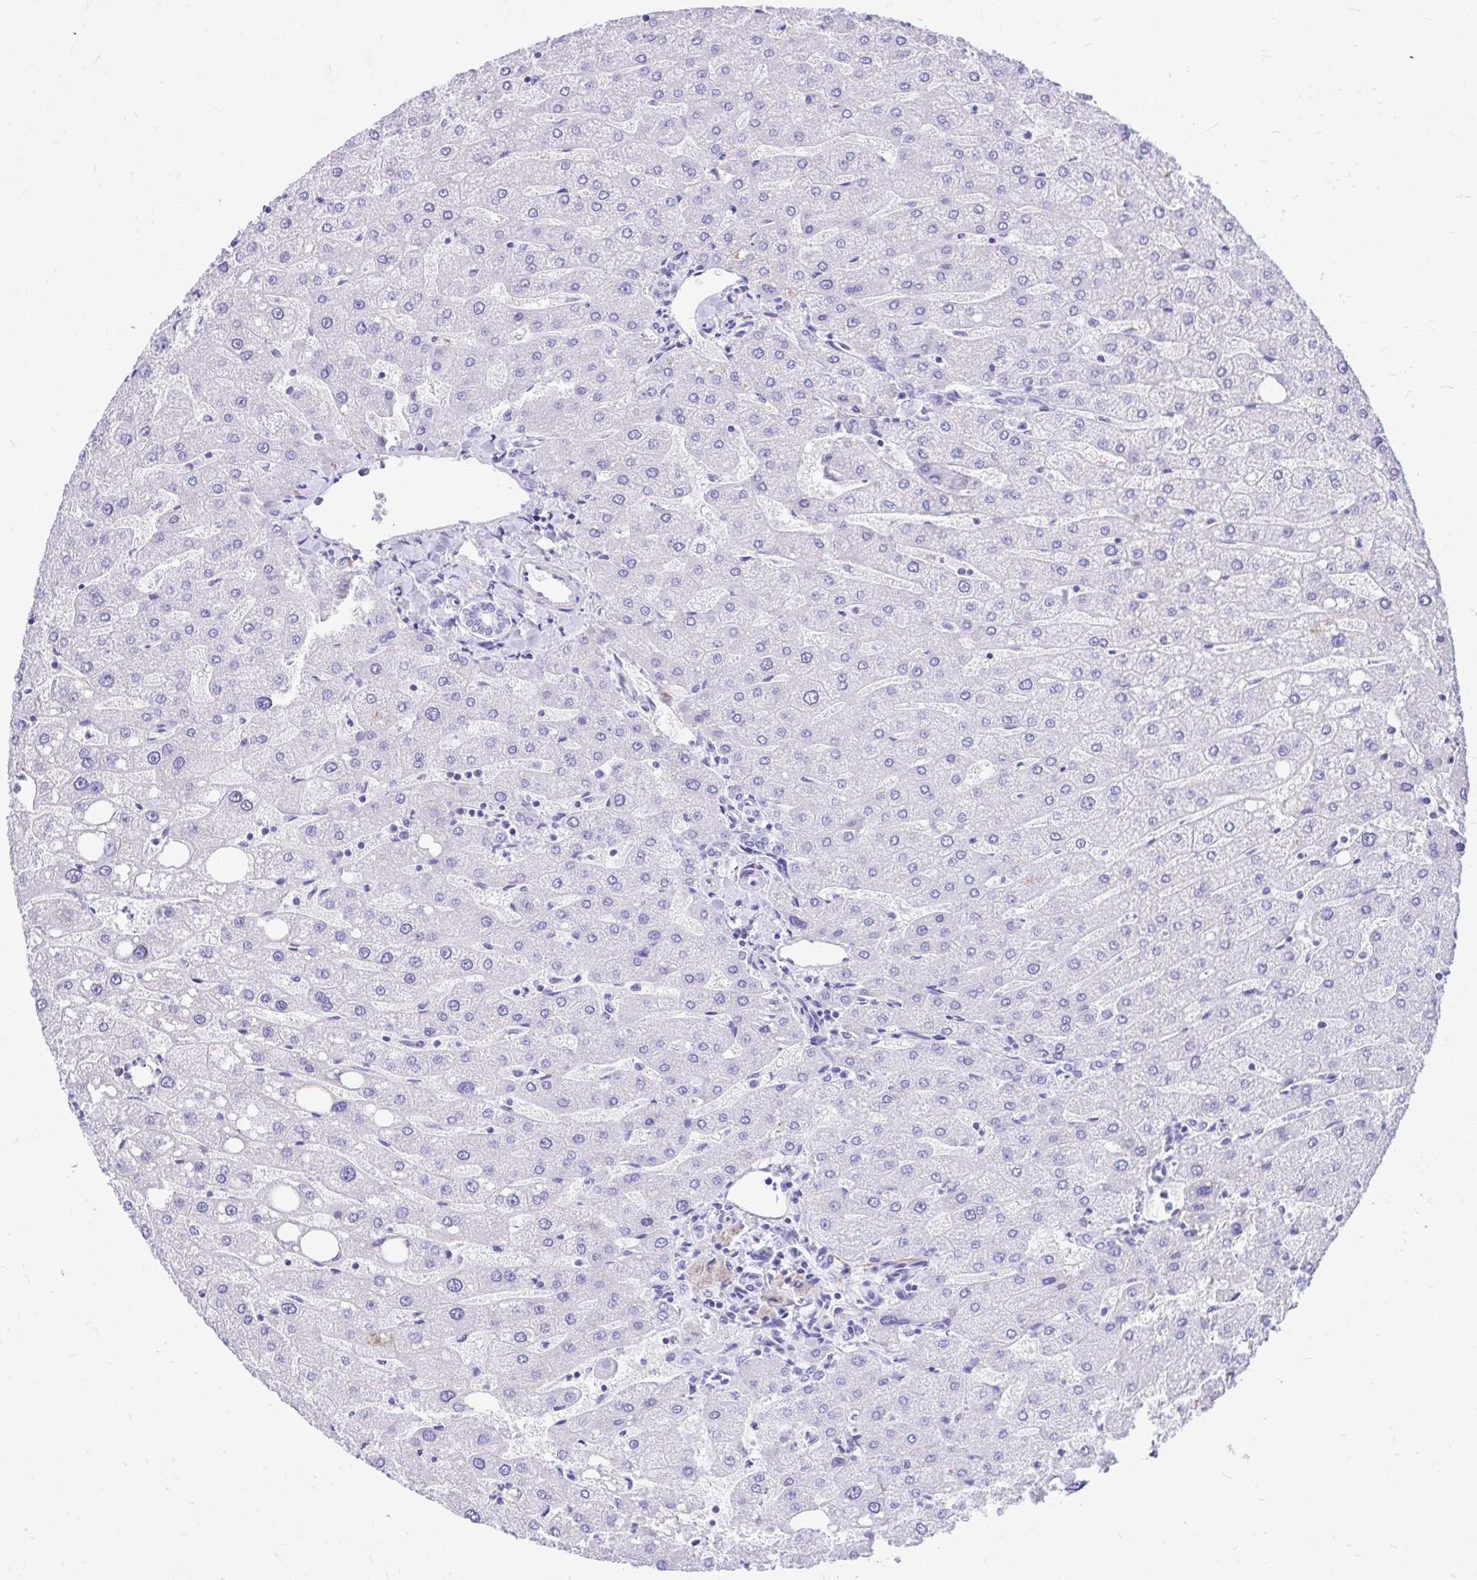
{"staining": {"intensity": "negative", "quantity": "none", "location": "none"}, "tissue": "liver", "cell_type": "Cholangiocytes", "image_type": "normal", "snomed": [{"axis": "morphology", "description": "Normal tissue, NOS"}, {"axis": "topography", "description": "Liver"}], "caption": "High power microscopy image of an IHC histopathology image of unremarkable liver, revealing no significant staining in cholangiocytes. (Stains: DAB IHC with hematoxylin counter stain, Microscopy: brightfield microscopy at high magnification).", "gene": "MON1A", "patient": {"sex": "male", "age": 67}}